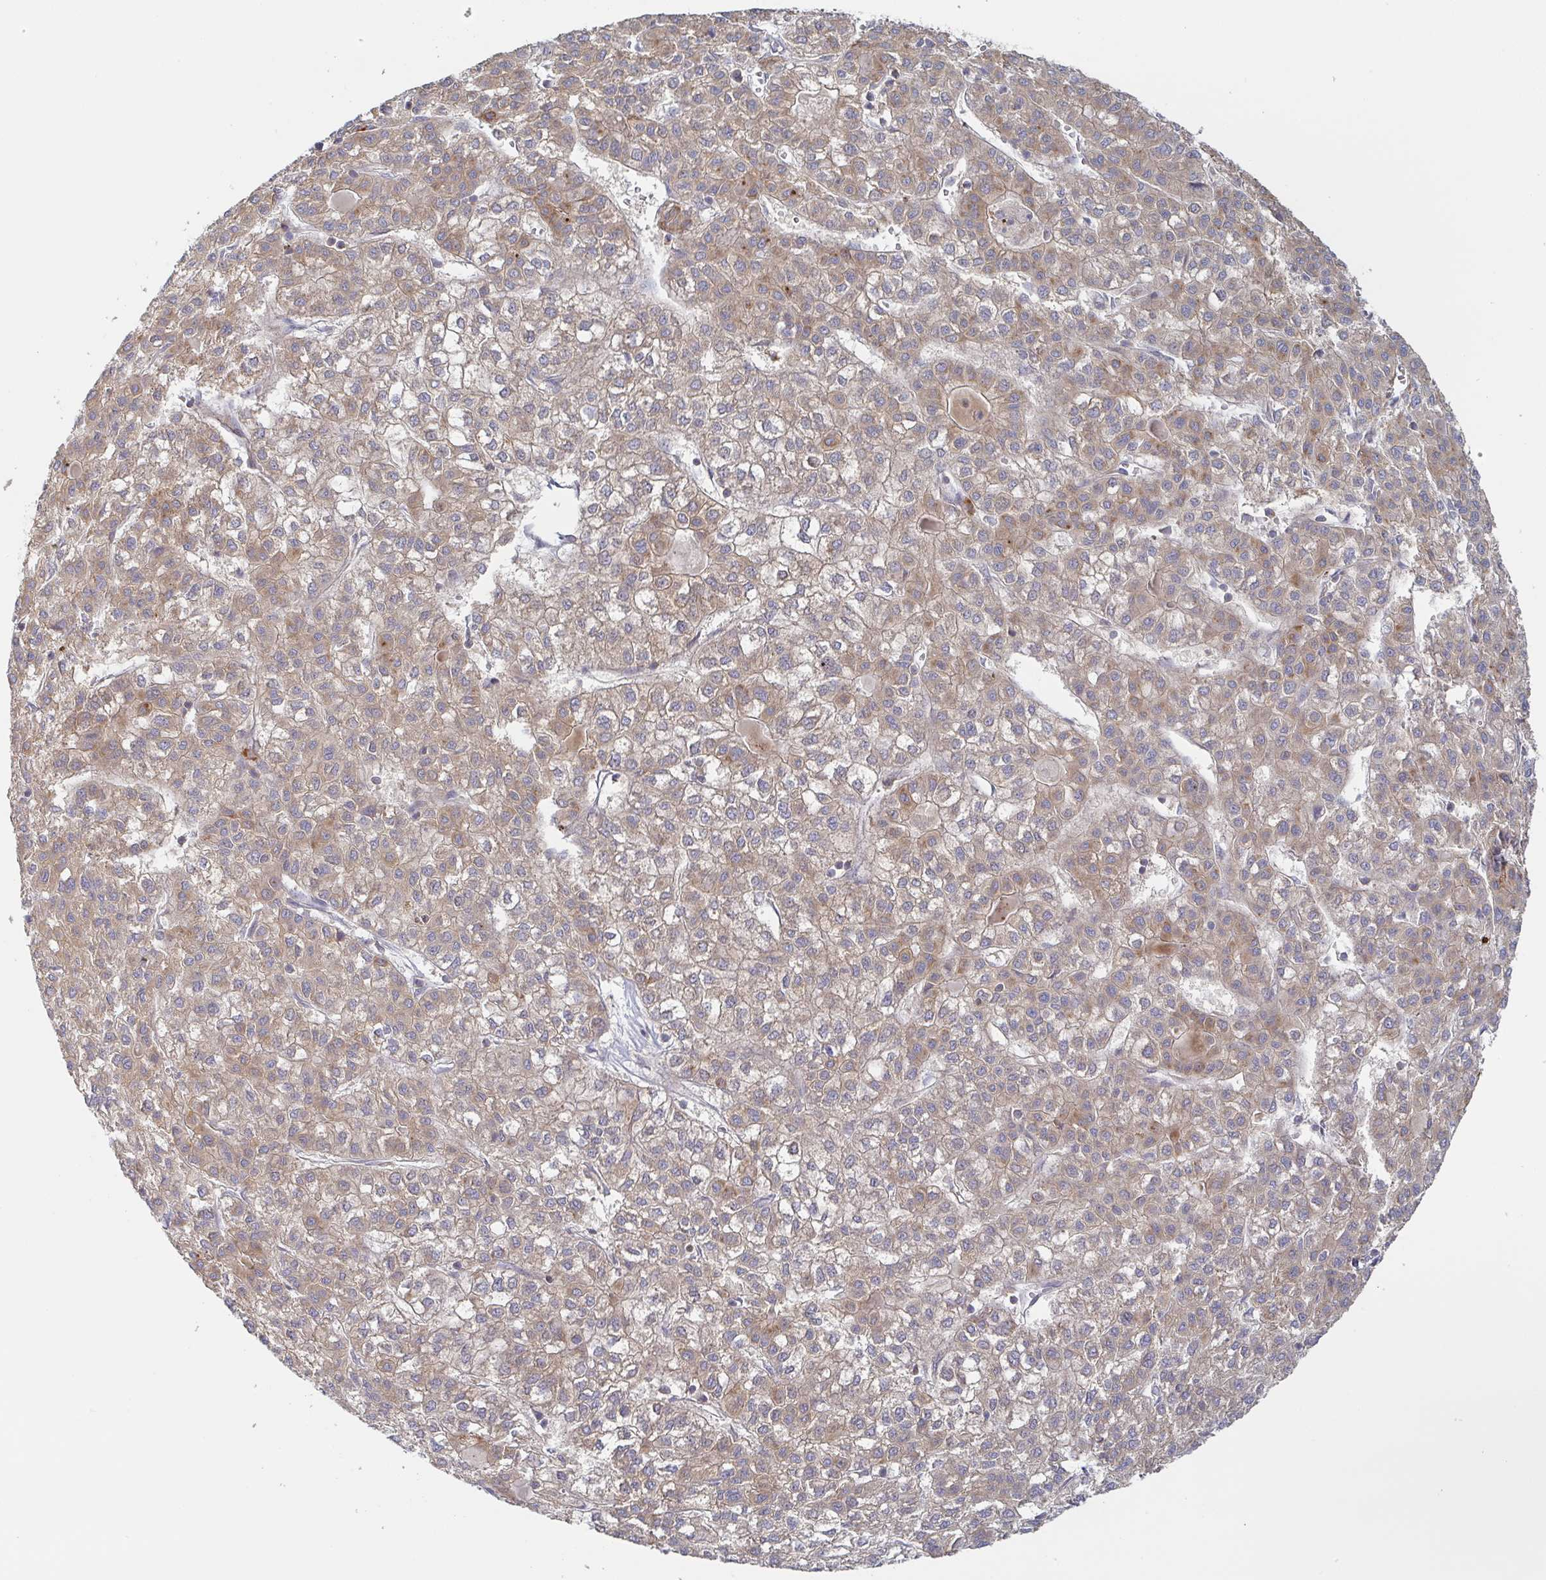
{"staining": {"intensity": "weak", "quantity": ">75%", "location": "cytoplasmic/membranous"}, "tissue": "liver cancer", "cell_type": "Tumor cells", "image_type": "cancer", "snomed": [{"axis": "morphology", "description": "Carcinoma, Hepatocellular, NOS"}, {"axis": "topography", "description": "Liver"}], "caption": "DAB immunohistochemical staining of liver cancer demonstrates weak cytoplasmic/membranous protein staining in about >75% of tumor cells.", "gene": "TUFT1", "patient": {"sex": "female", "age": 43}}